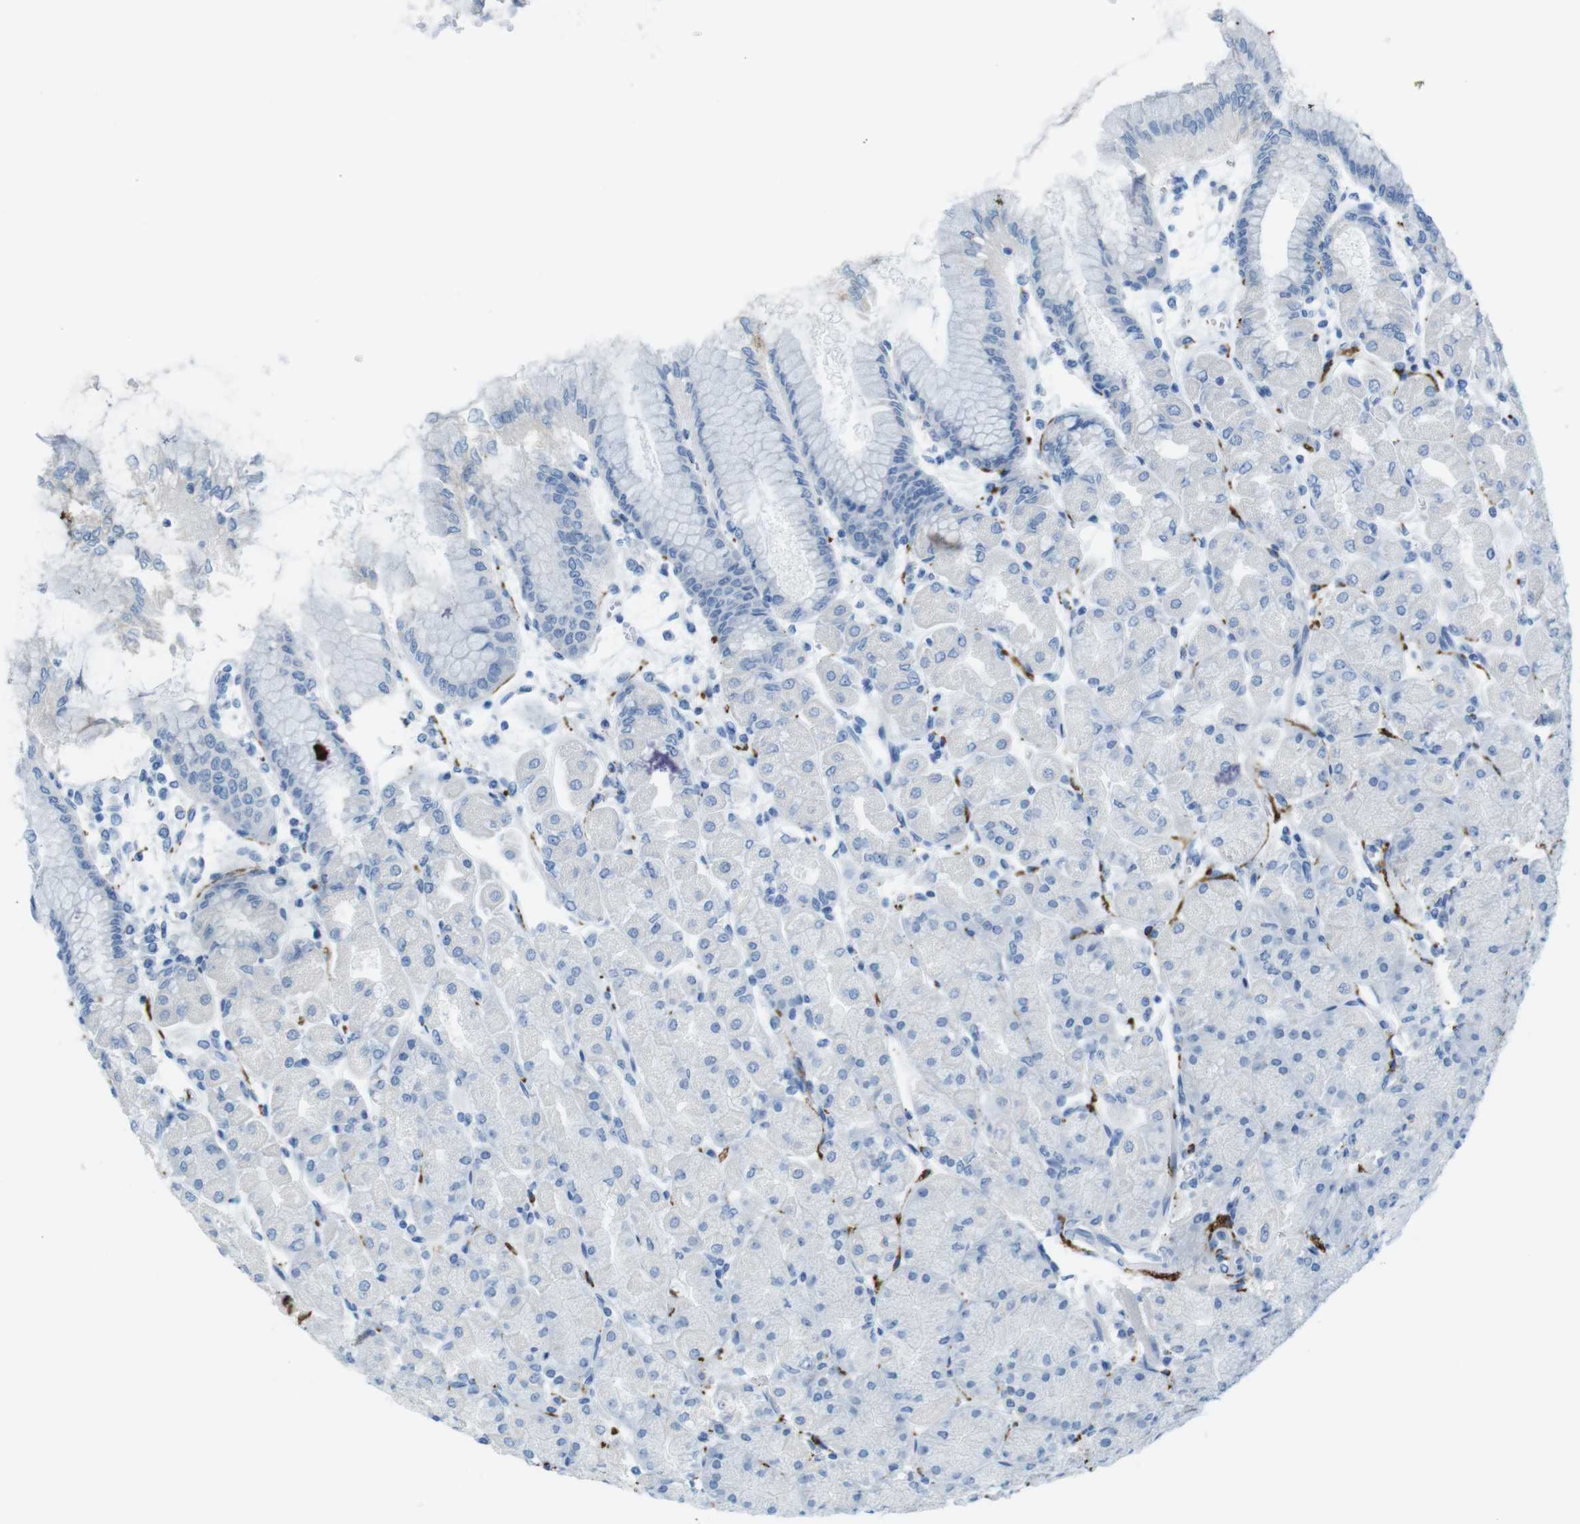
{"staining": {"intensity": "negative", "quantity": "none", "location": "none"}, "tissue": "stomach", "cell_type": "Glandular cells", "image_type": "normal", "snomed": [{"axis": "morphology", "description": "Normal tissue, NOS"}, {"axis": "topography", "description": "Stomach, upper"}], "caption": "Immunohistochemistry micrograph of unremarkable stomach: stomach stained with DAB (3,3'-diaminobenzidine) exhibits no significant protein positivity in glandular cells. (IHC, brightfield microscopy, high magnification).", "gene": "GAP43", "patient": {"sex": "female", "age": 56}}